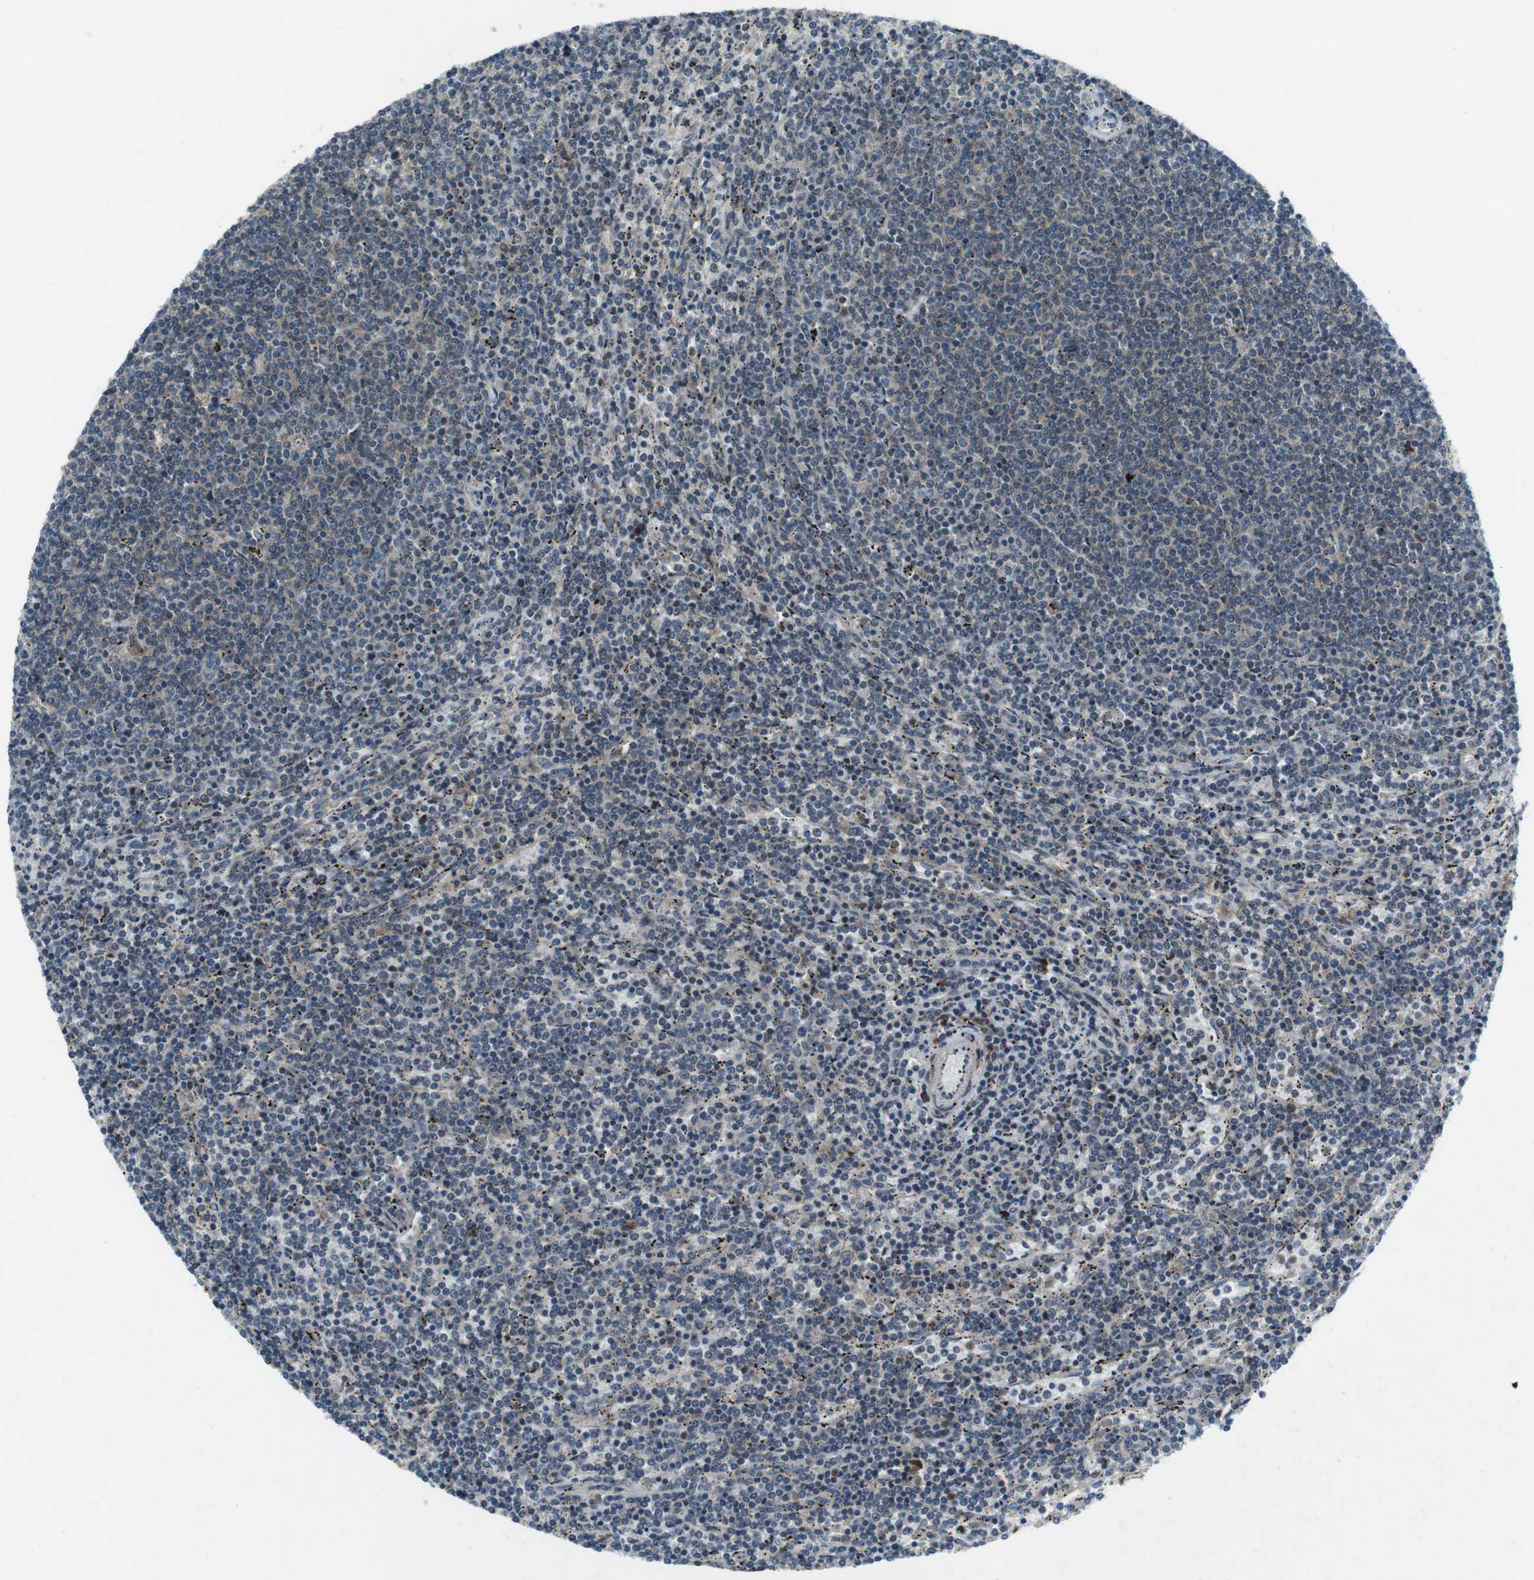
{"staining": {"intensity": "weak", "quantity": "<25%", "location": "cytoplasmic/membranous"}, "tissue": "lymphoma", "cell_type": "Tumor cells", "image_type": "cancer", "snomed": [{"axis": "morphology", "description": "Malignant lymphoma, non-Hodgkin's type, Low grade"}, {"axis": "topography", "description": "Spleen"}], "caption": "Lymphoma was stained to show a protein in brown. There is no significant positivity in tumor cells. The staining was performed using DAB to visualize the protein expression in brown, while the nuclei were stained in blue with hematoxylin (Magnification: 20x).", "gene": "CDK16", "patient": {"sex": "female", "age": 50}}